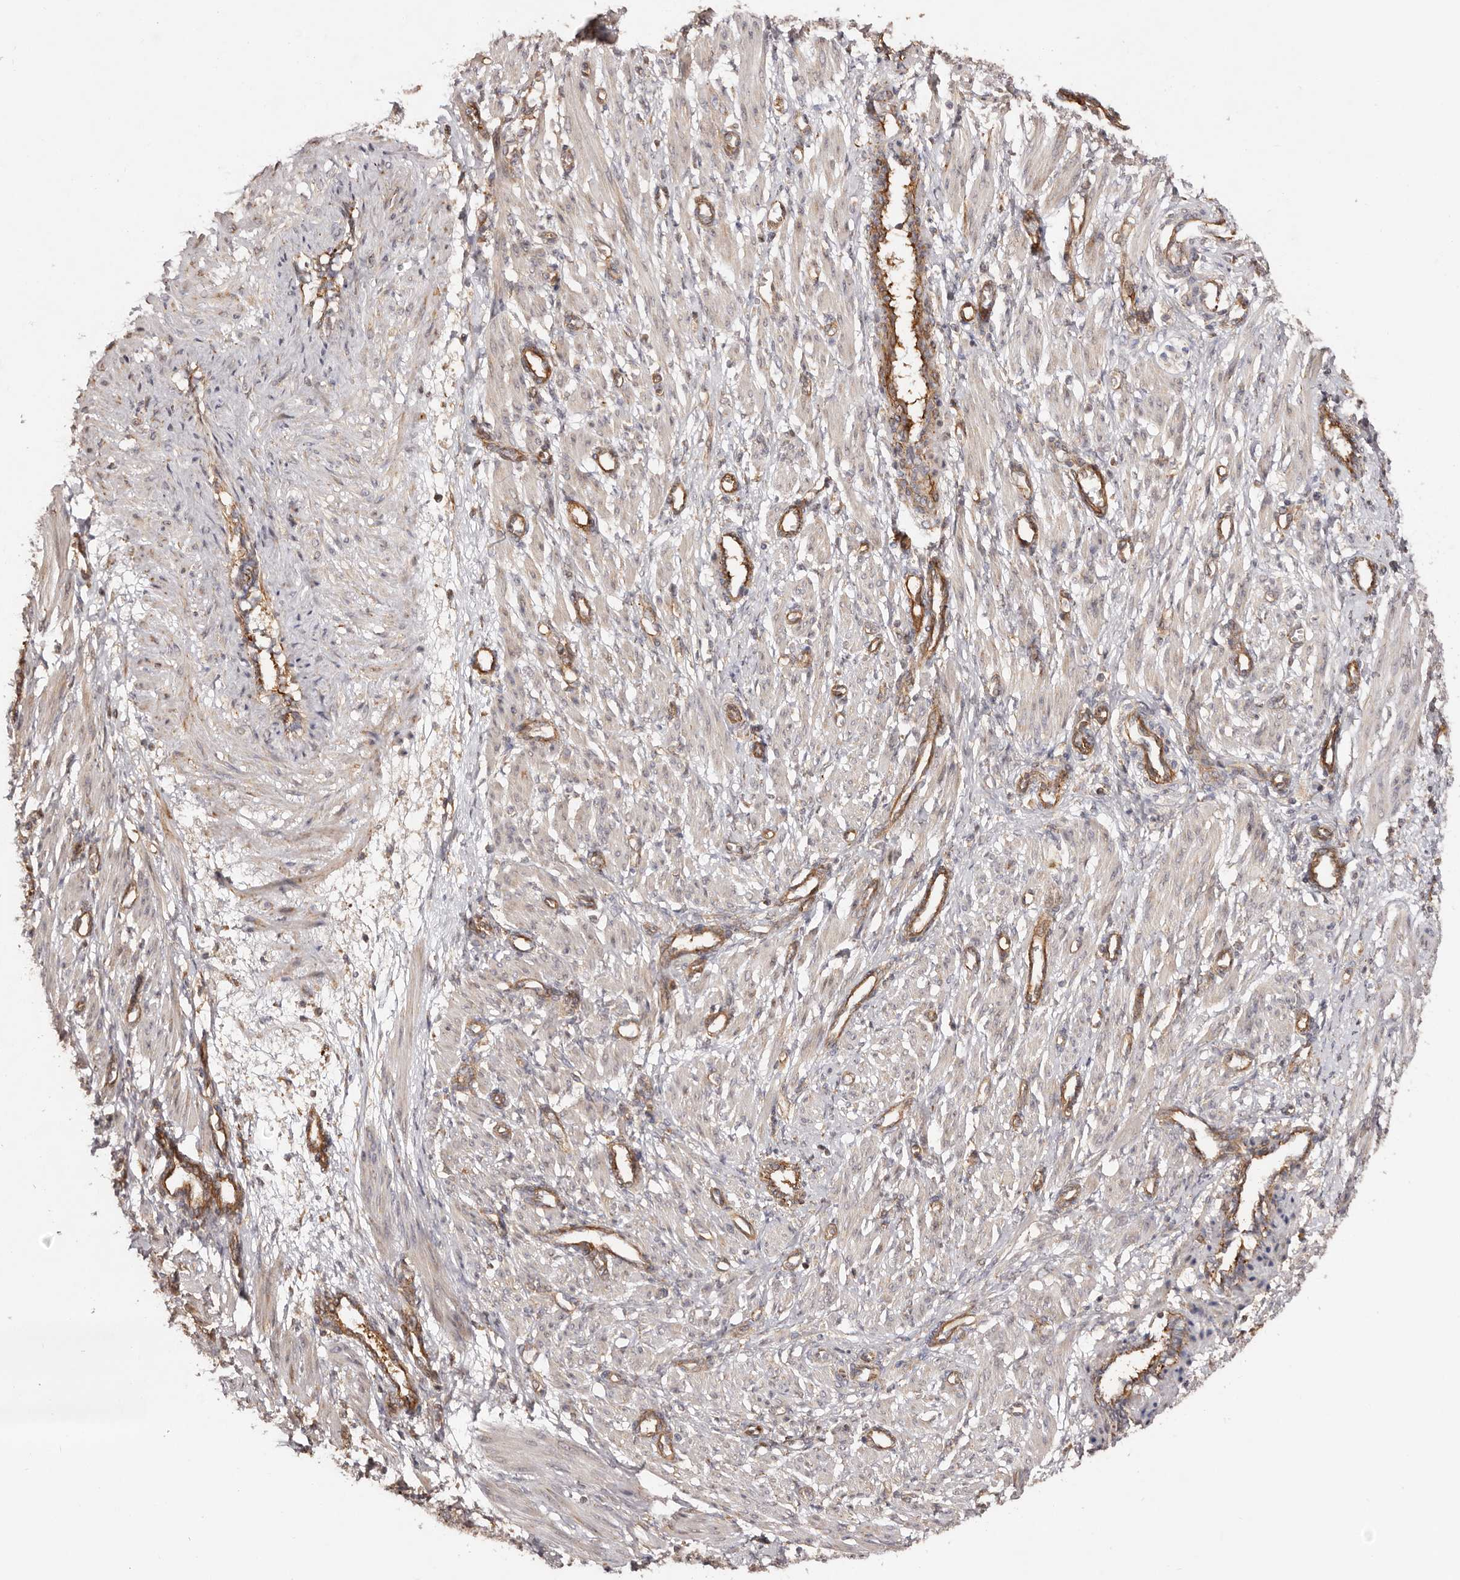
{"staining": {"intensity": "moderate", "quantity": "<25%", "location": "cytoplasmic/membranous"}, "tissue": "smooth muscle", "cell_type": "Smooth muscle cells", "image_type": "normal", "snomed": [{"axis": "morphology", "description": "Normal tissue, NOS"}, {"axis": "topography", "description": "Endometrium"}], "caption": "Immunohistochemistry (IHC) micrograph of normal smooth muscle: smooth muscle stained using IHC shows low levels of moderate protein expression localized specifically in the cytoplasmic/membranous of smooth muscle cells, appearing as a cytoplasmic/membranous brown color.", "gene": "RPS6", "patient": {"sex": "female", "age": 33}}